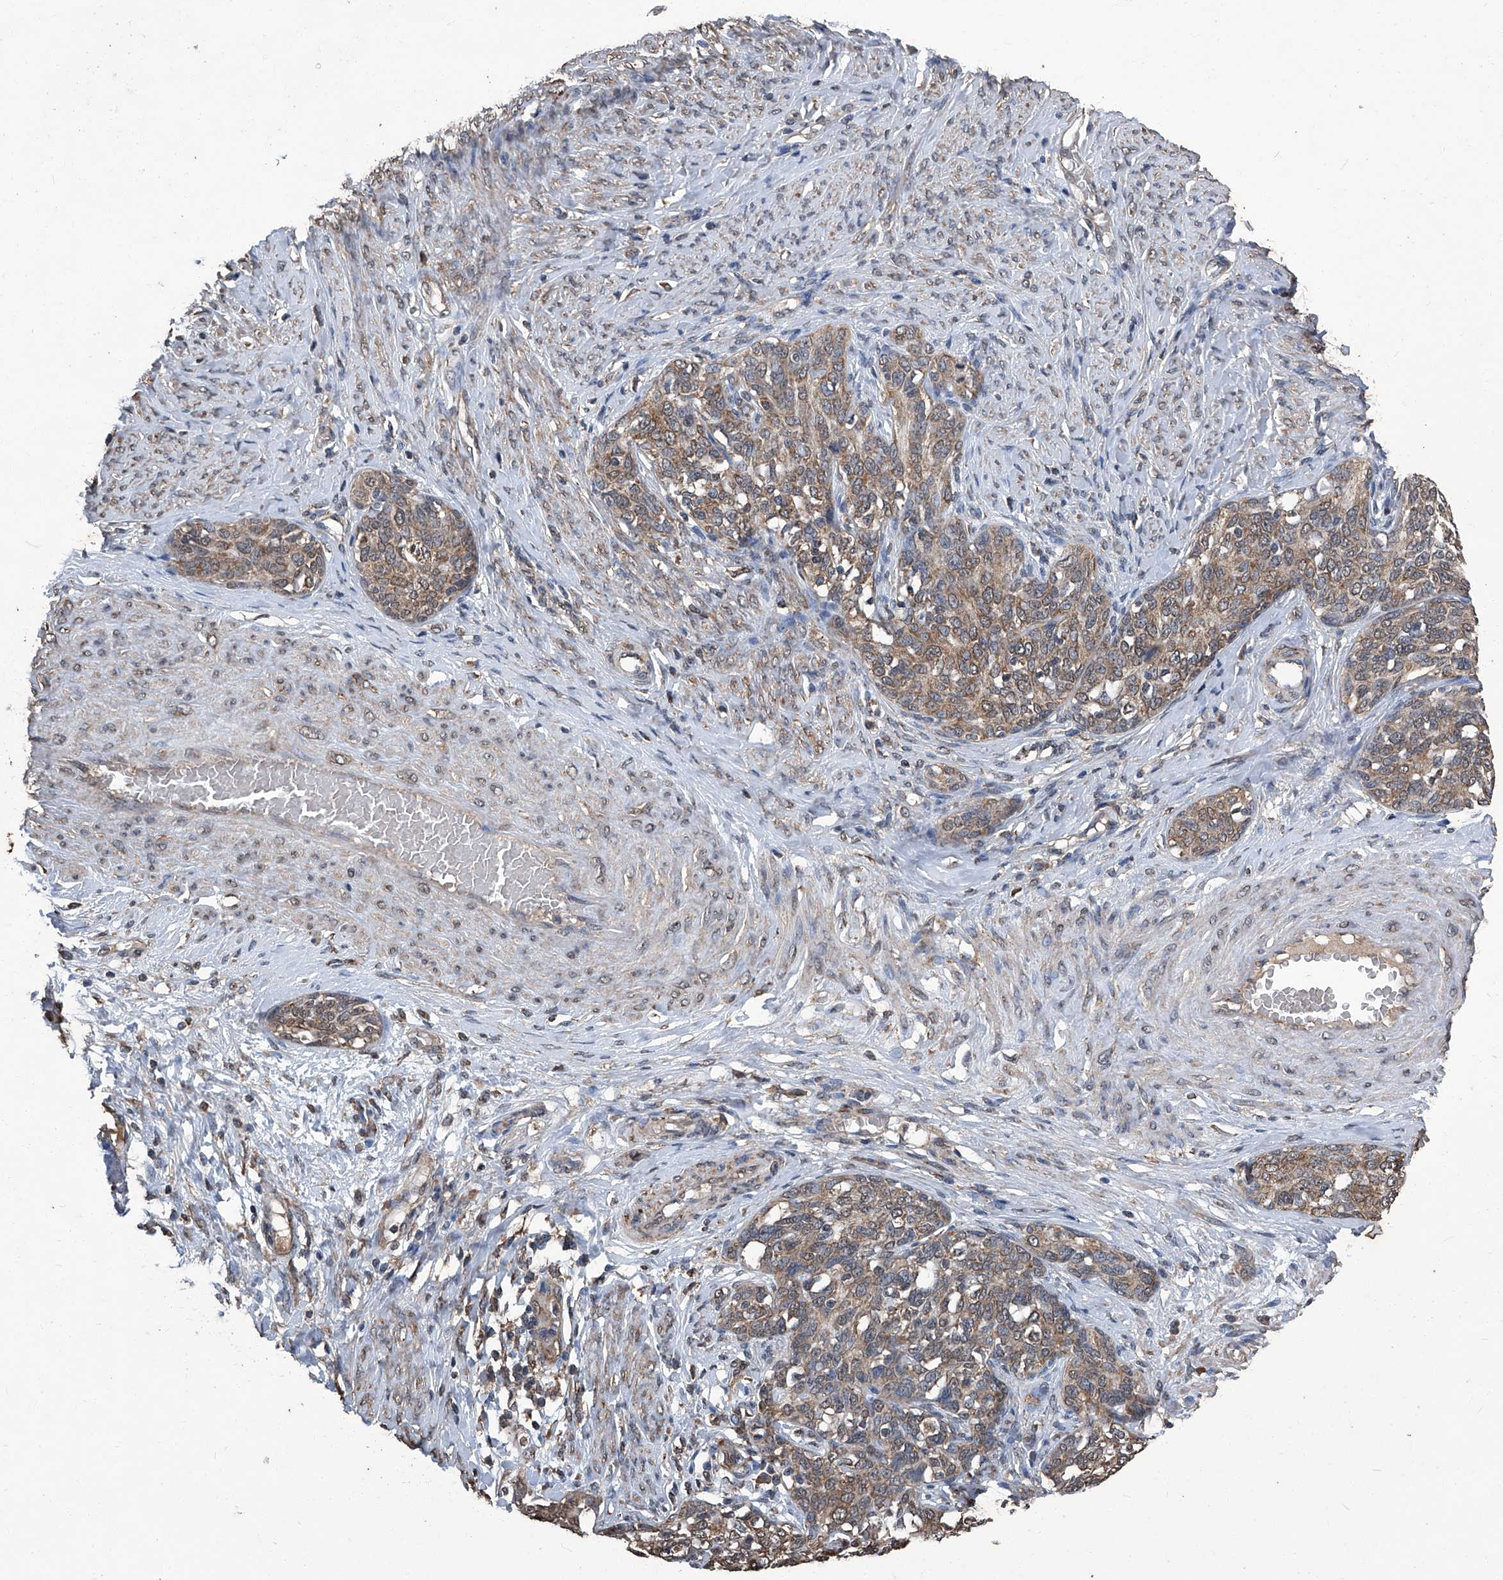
{"staining": {"intensity": "moderate", "quantity": ">75%", "location": "cytoplasmic/membranous"}, "tissue": "cervical cancer", "cell_type": "Tumor cells", "image_type": "cancer", "snomed": [{"axis": "morphology", "description": "Squamous cell carcinoma, NOS"}, {"axis": "morphology", "description": "Adenocarcinoma, NOS"}, {"axis": "topography", "description": "Cervix"}], "caption": "Immunohistochemistry histopathology image of neoplastic tissue: human cervical adenocarcinoma stained using IHC exhibits medium levels of moderate protein expression localized specifically in the cytoplasmic/membranous of tumor cells, appearing as a cytoplasmic/membranous brown color.", "gene": "STARD7", "patient": {"sex": "female", "age": 52}}